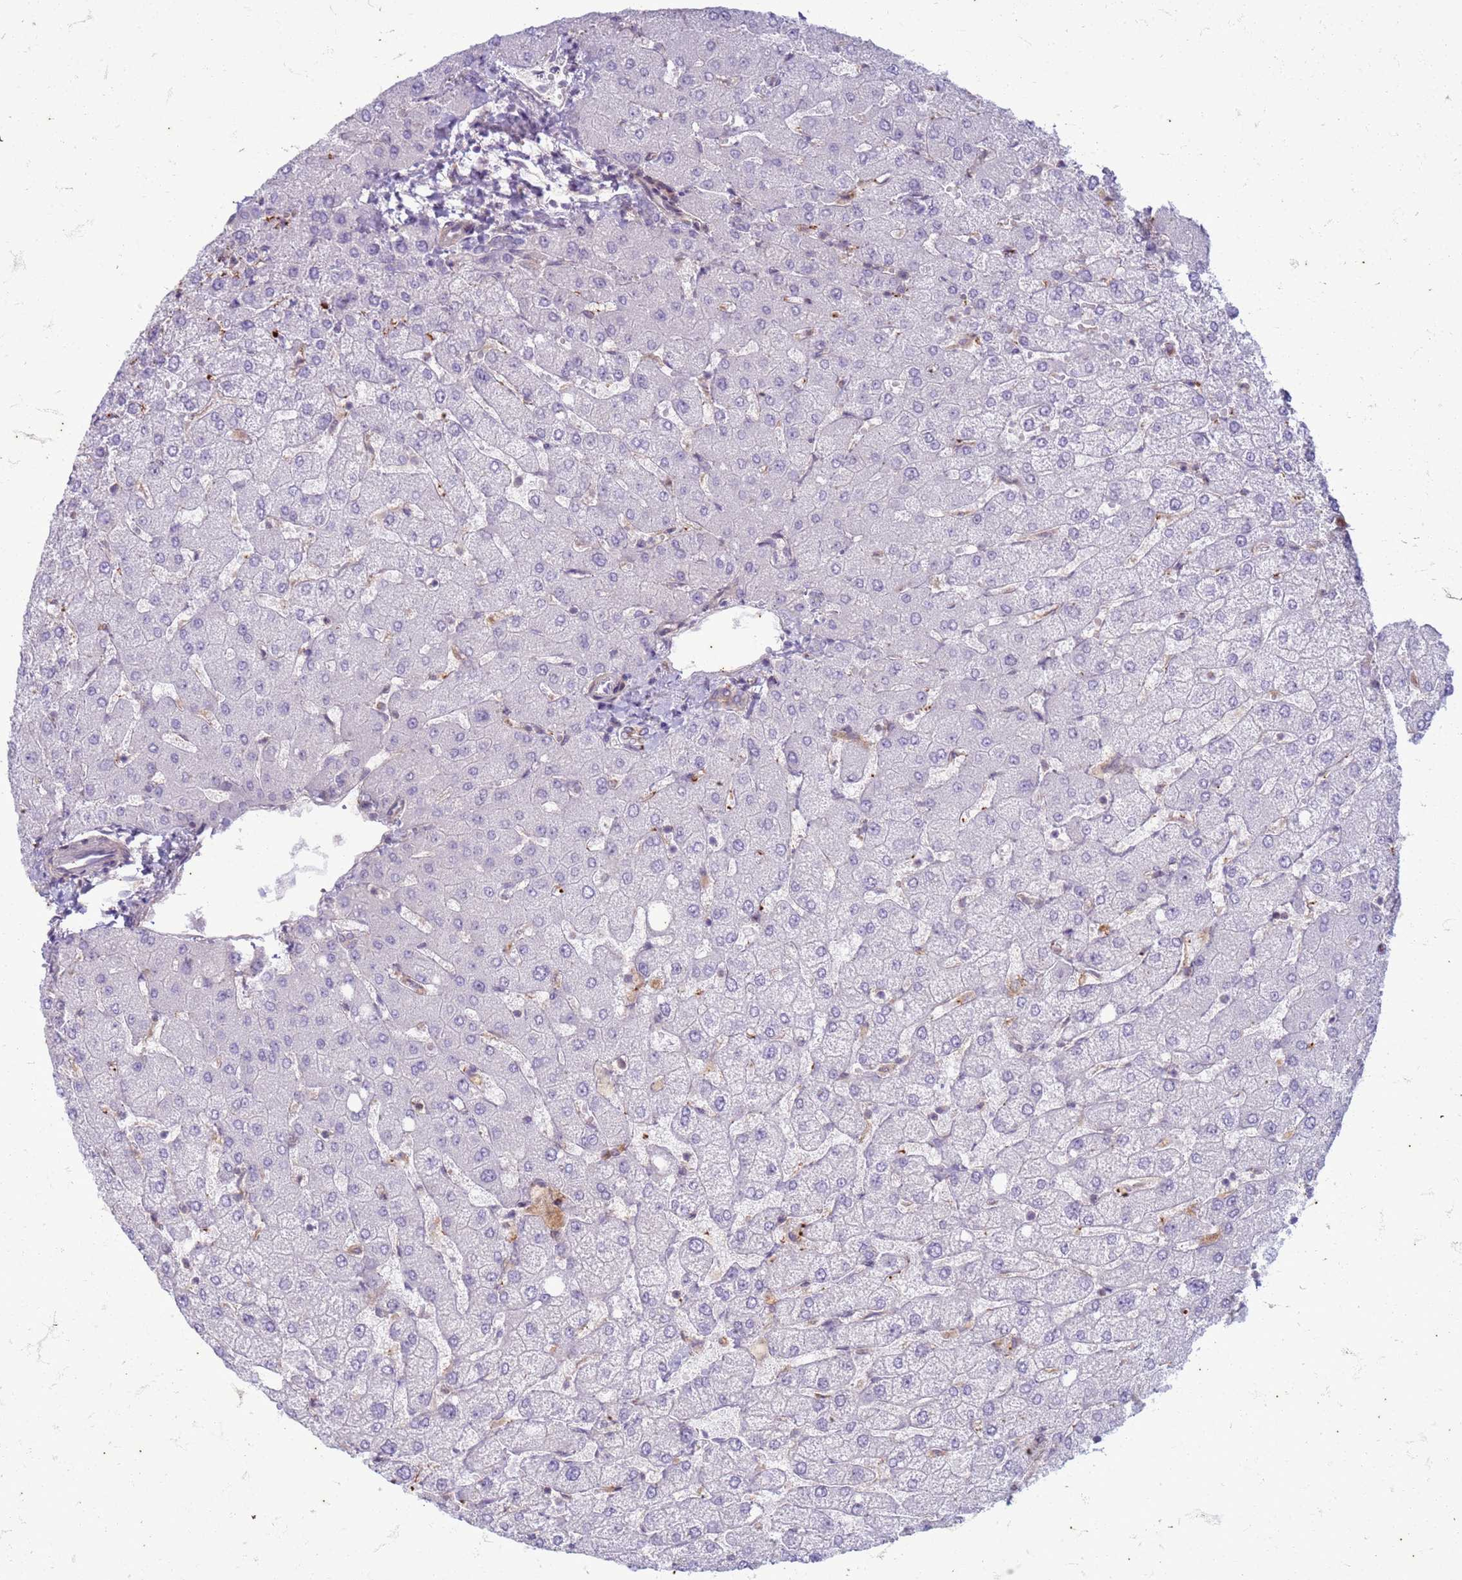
{"staining": {"intensity": "negative", "quantity": "none", "location": "none"}, "tissue": "liver", "cell_type": "Cholangiocytes", "image_type": "normal", "snomed": [{"axis": "morphology", "description": "Normal tissue, NOS"}, {"axis": "topography", "description": "Liver"}], "caption": "A histopathology image of liver stained for a protein reveals no brown staining in cholangiocytes.", "gene": "SLC15A3", "patient": {"sex": "female", "age": 54}}